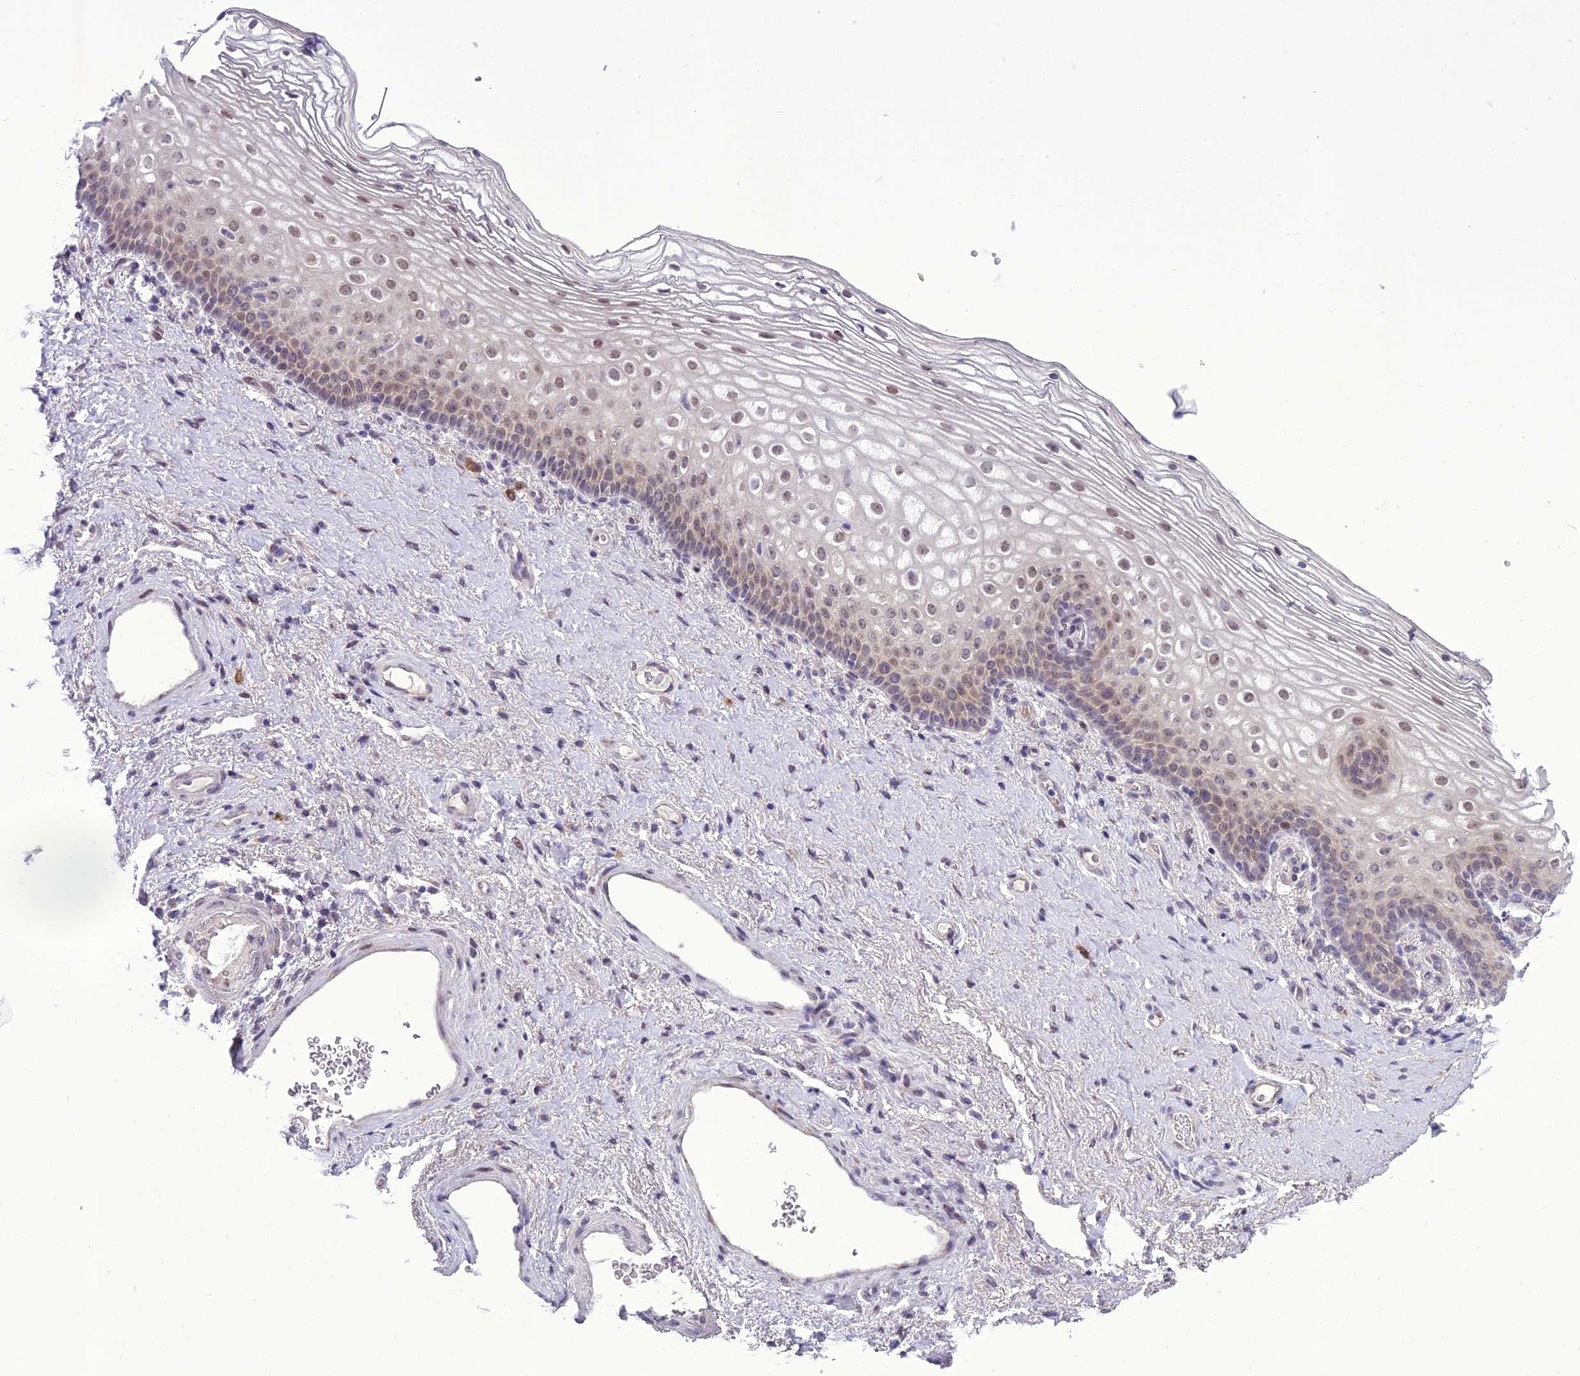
{"staining": {"intensity": "moderate", "quantity": "25%-75%", "location": "nuclear"}, "tissue": "vagina", "cell_type": "Squamous epithelial cells", "image_type": "normal", "snomed": [{"axis": "morphology", "description": "Normal tissue, NOS"}, {"axis": "topography", "description": "Vagina"}], "caption": "The photomicrograph reveals immunohistochemical staining of benign vagina. There is moderate nuclear staining is identified in approximately 25%-75% of squamous epithelial cells.", "gene": "NEURL2", "patient": {"sex": "female", "age": 60}}